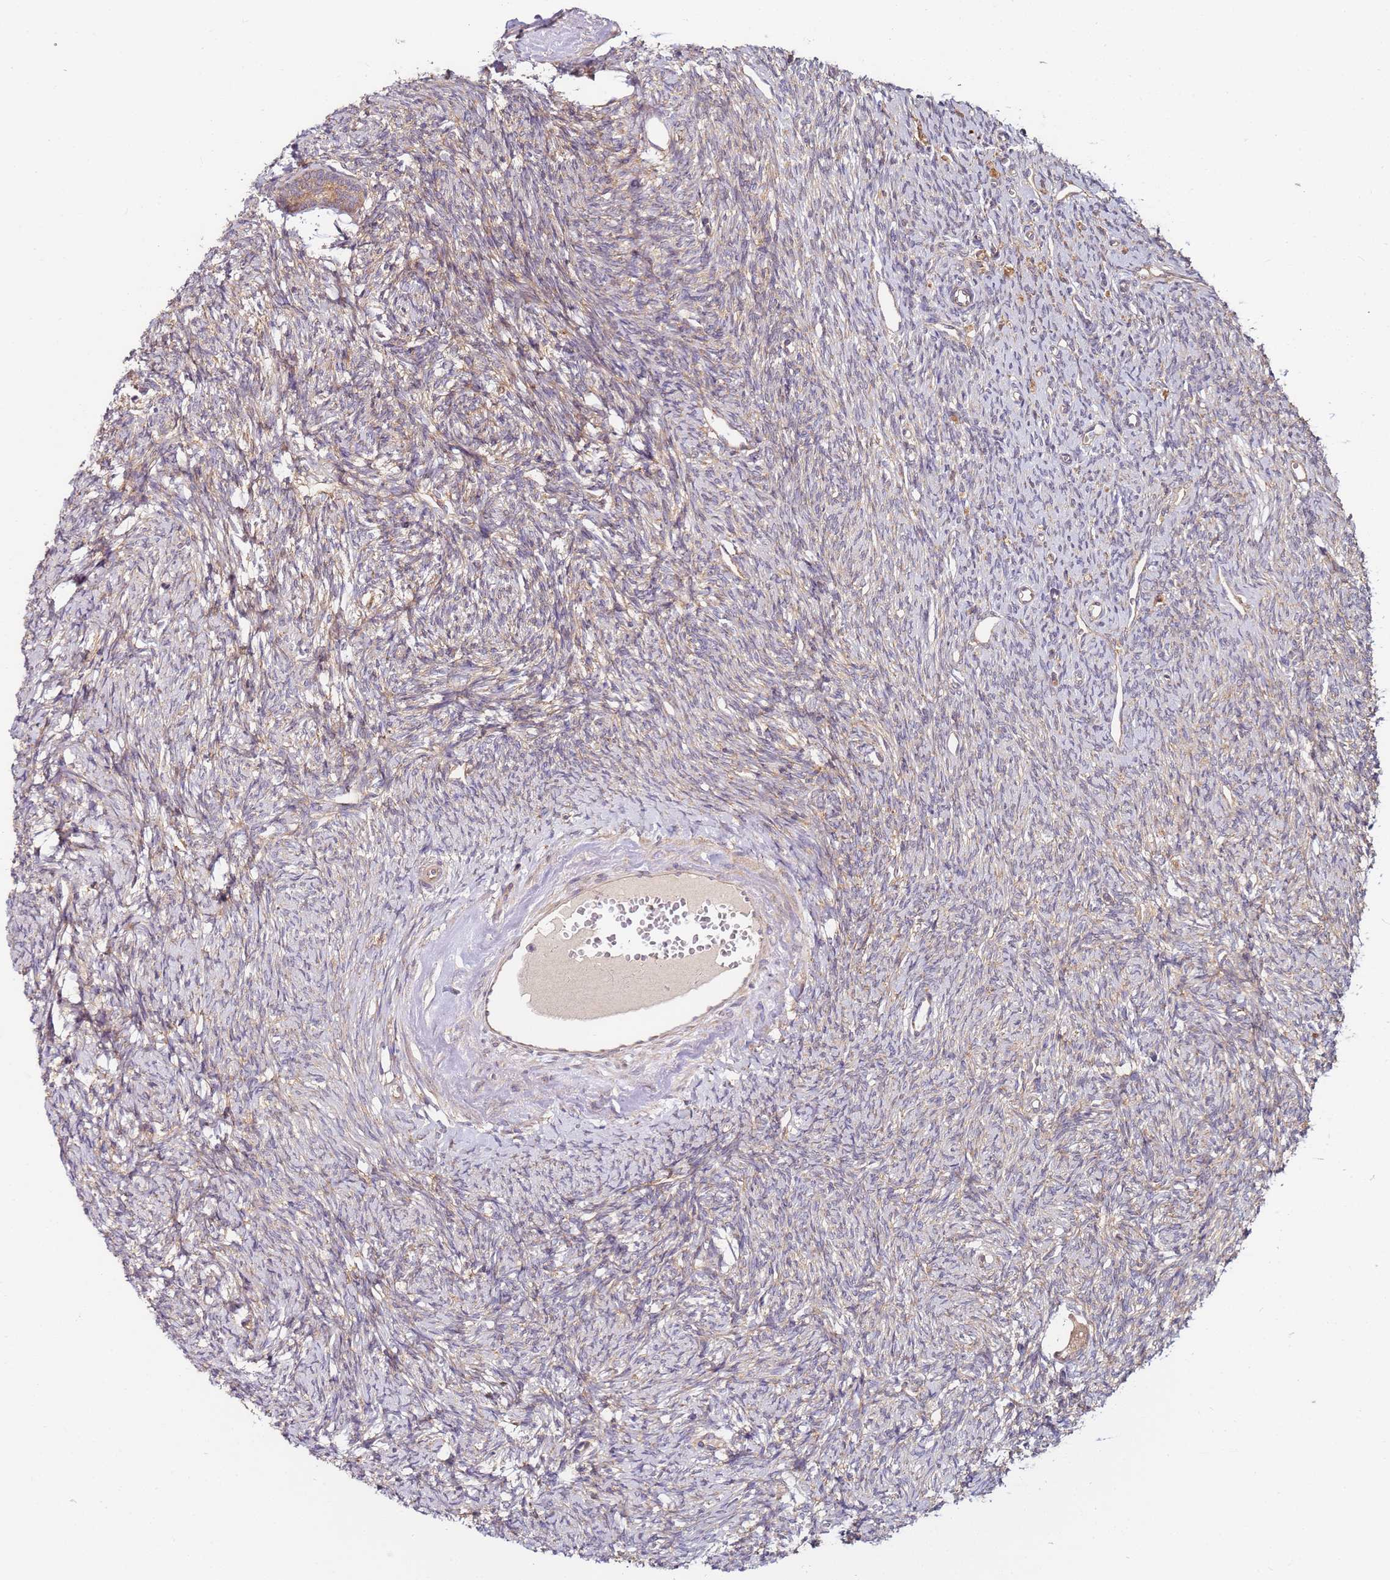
{"staining": {"intensity": "weak", "quantity": "<25%", "location": "cytoplasmic/membranous"}, "tissue": "ovary", "cell_type": "Ovarian stroma cells", "image_type": "normal", "snomed": [{"axis": "morphology", "description": "Normal tissue, NOS"}, {"axis": "morphology", "description": "Cyst, NOS"}, {"axis": "topography", "description": "Ovary"}], "caption": "Ovary stained for a protein using IHC exhibits no expression ovarian stroma cells.", "gene": "RPS3A", "patient": {"sex": "female", "age": 33}}